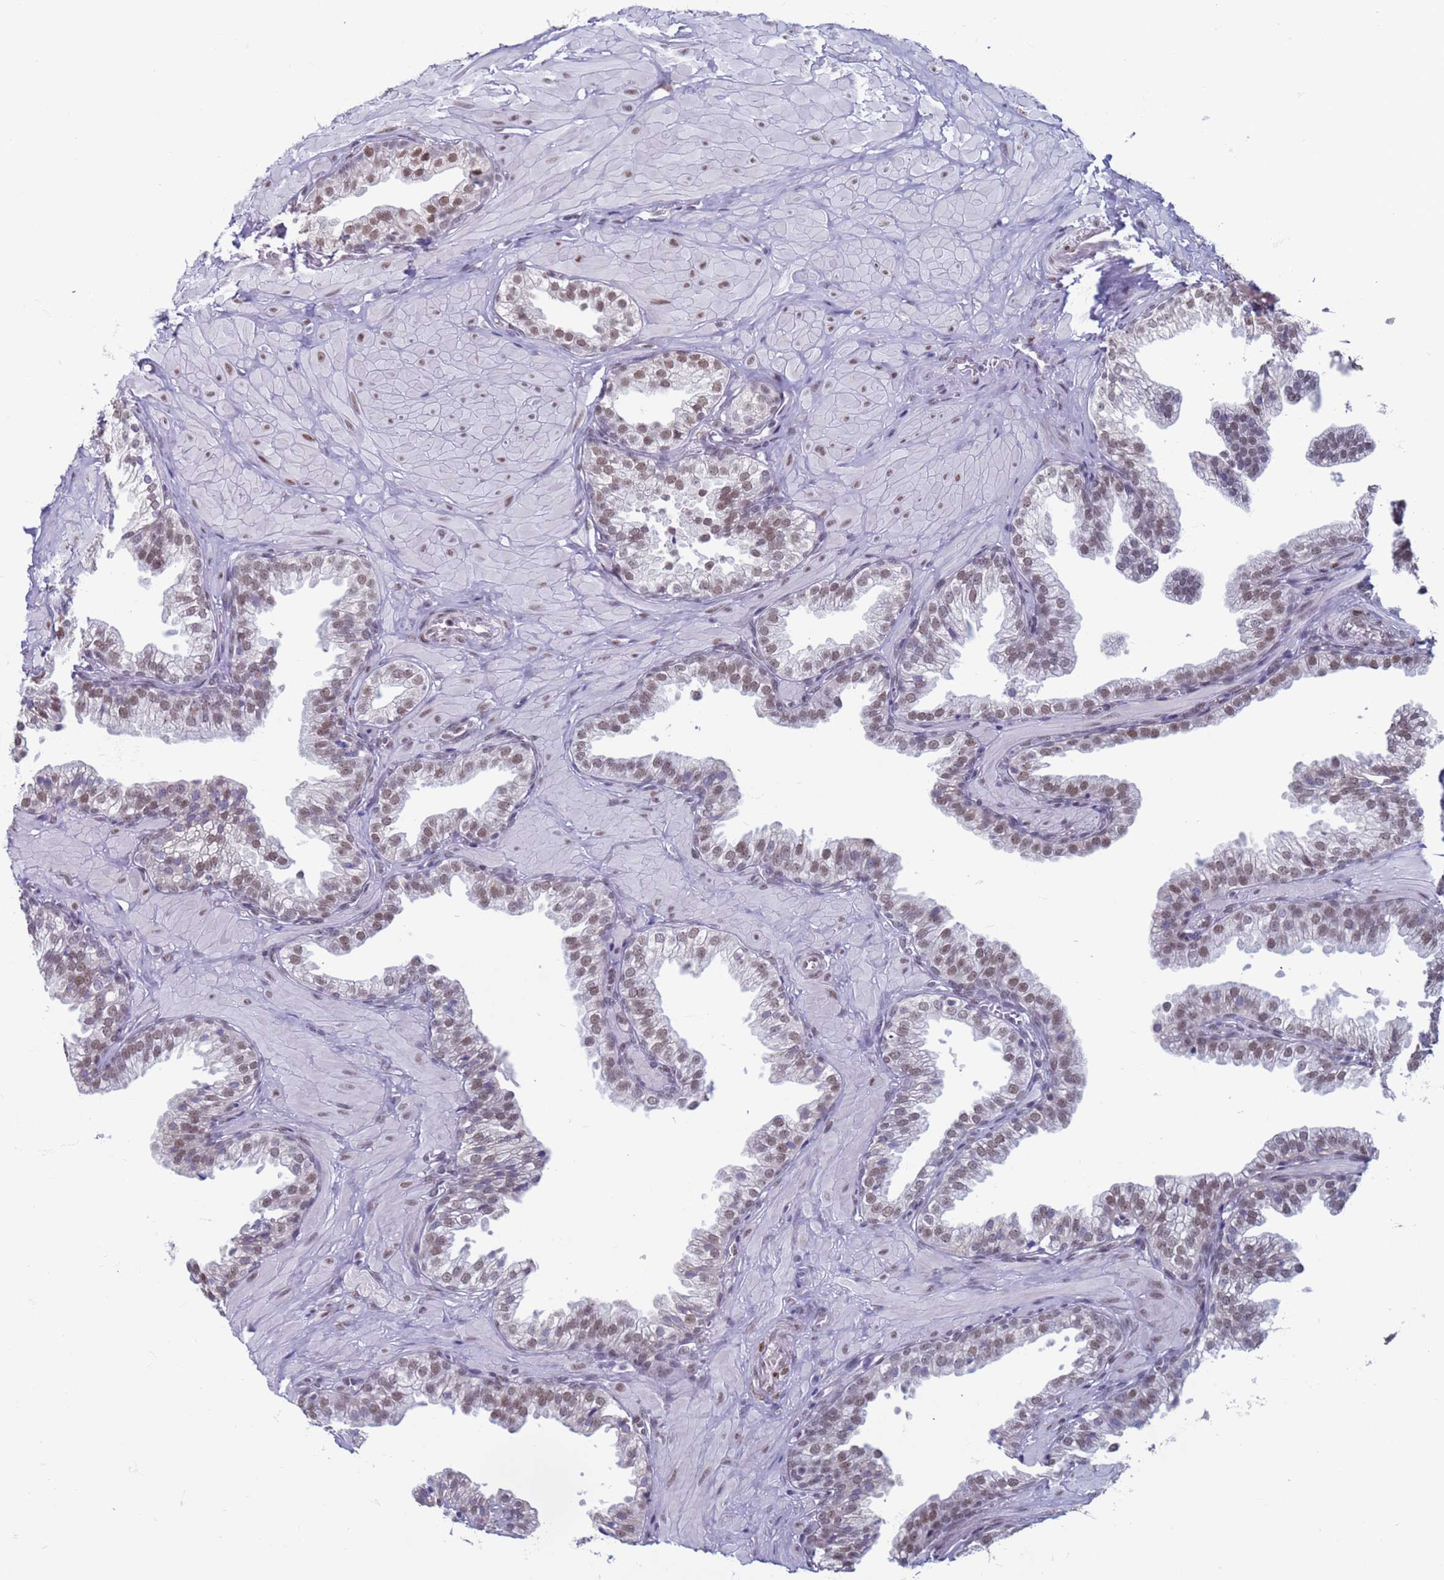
{"staining": {"intensity": "moderate", "quantity": "25%-75%", "location": "nuclear"}, "tissue": "prostate", "cell_type": "Glandular cells", "image_type": "normal", "snomed": [{"axis": "morphology", "description": "Normal tissue, NOS"}, {"axis": "topography", "description": "Prostate"}, {"axis": "topography", "description": "Peripheral nerve tissue"}], "caption": "An immunohistochemistry photomicrograph of normal tissue is shown. Protein staining in brown shows moderate nuclear positivity in prostate within glandular cells.", "gene": "SAE1", "patient": {"sex": "male", "age": 55}}